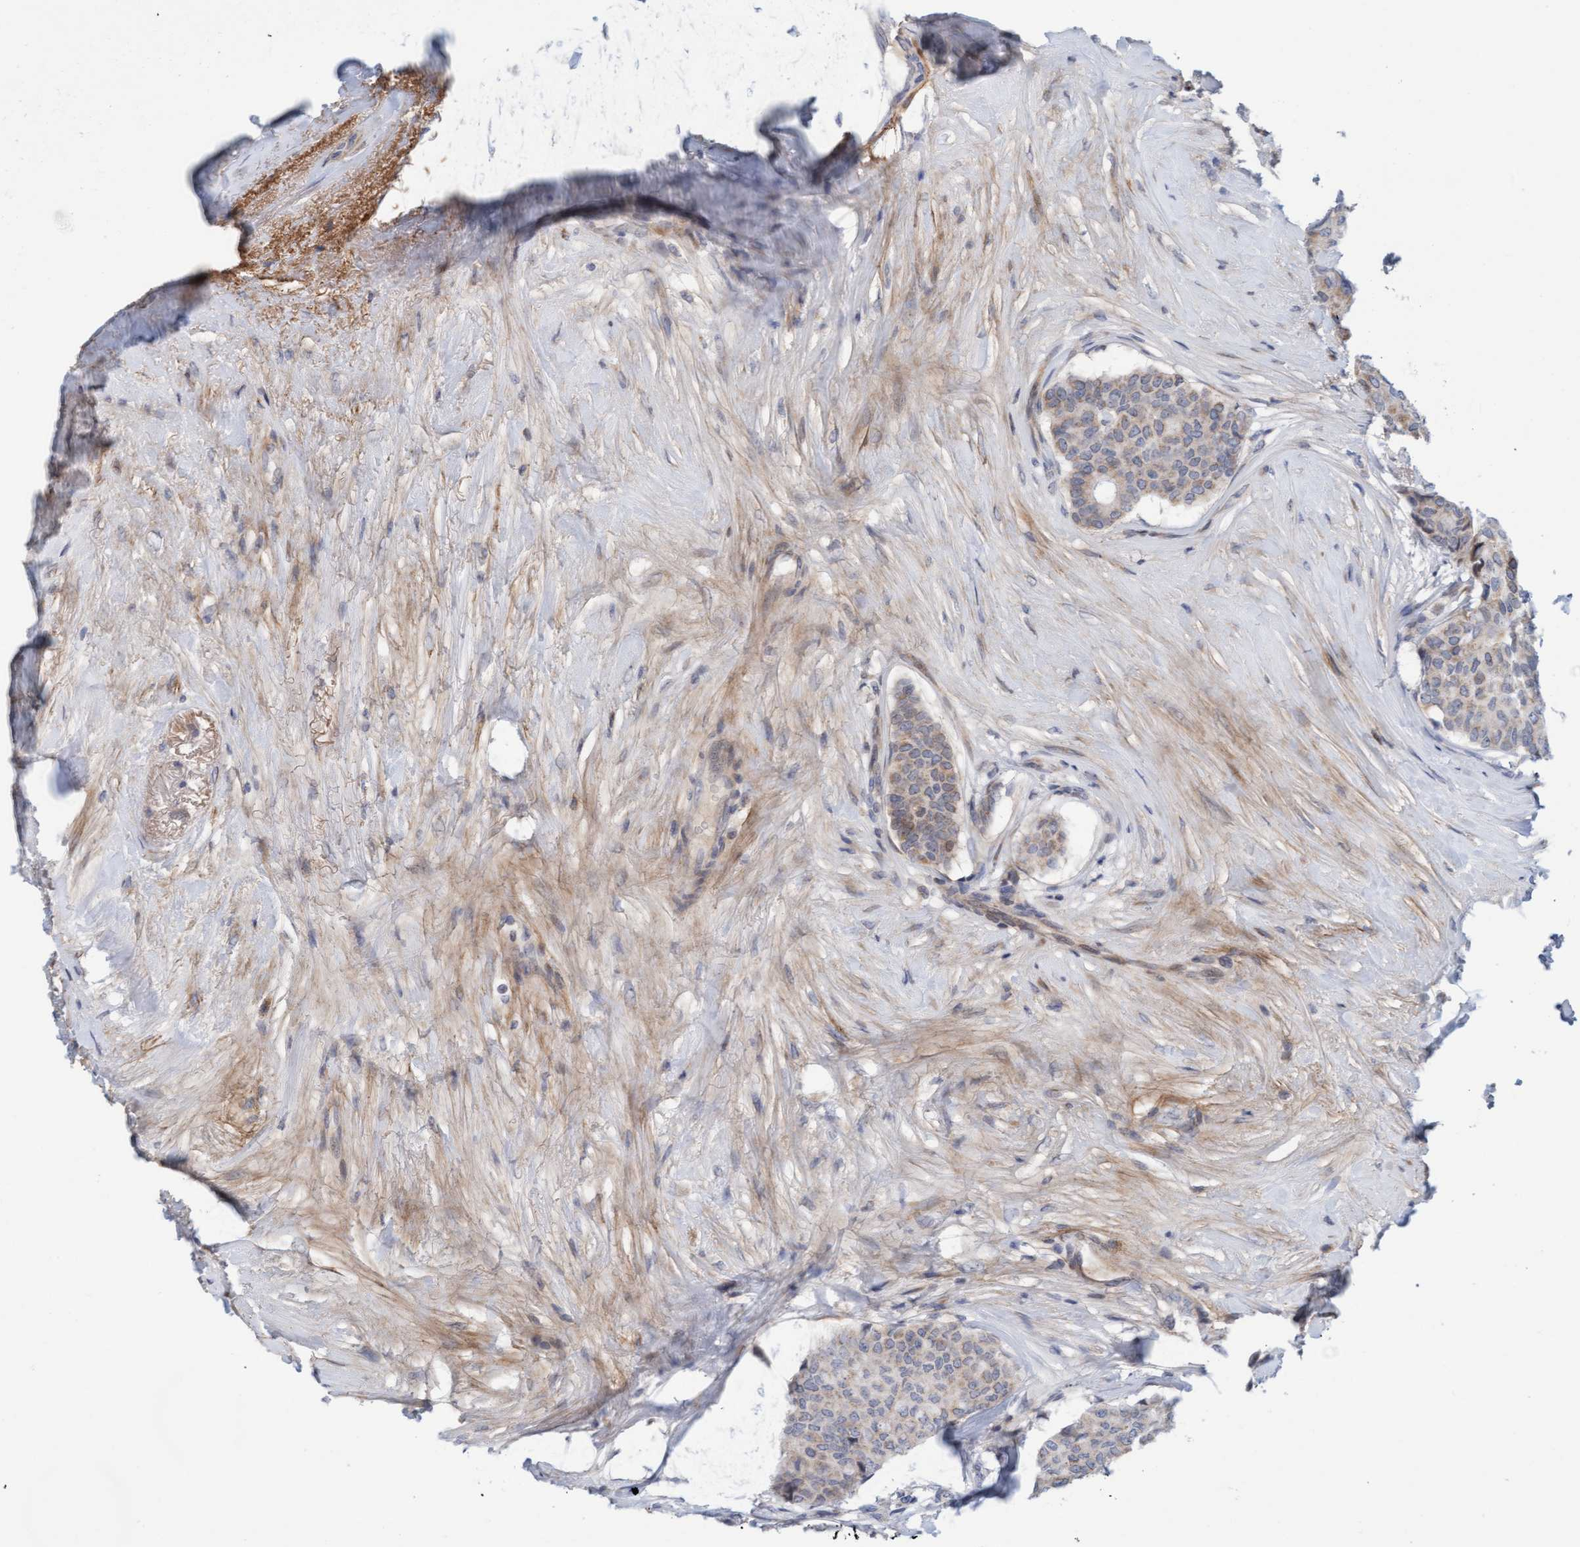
{"staining": {"intensity": "weak", "quantity": ">75%", "location": "cytoplasmic/membranous"}, "tissue": "breast cancer", "cell_type": "Tumor cells", "image_type": "cancer", "snomed": [{"axis": "morphology", "description": "Duct carcinoma"}, {"axis": "topography", "description": "Breast"}], "caption": "About >75% of tumor cells in breast intraductal carcinoma display weak cytoplasmic/membranous protein expression as visualized by brown immunohistochemical staining.", "gene": "ZC3H3", "patient": {"sex": "female", "age": 75}}